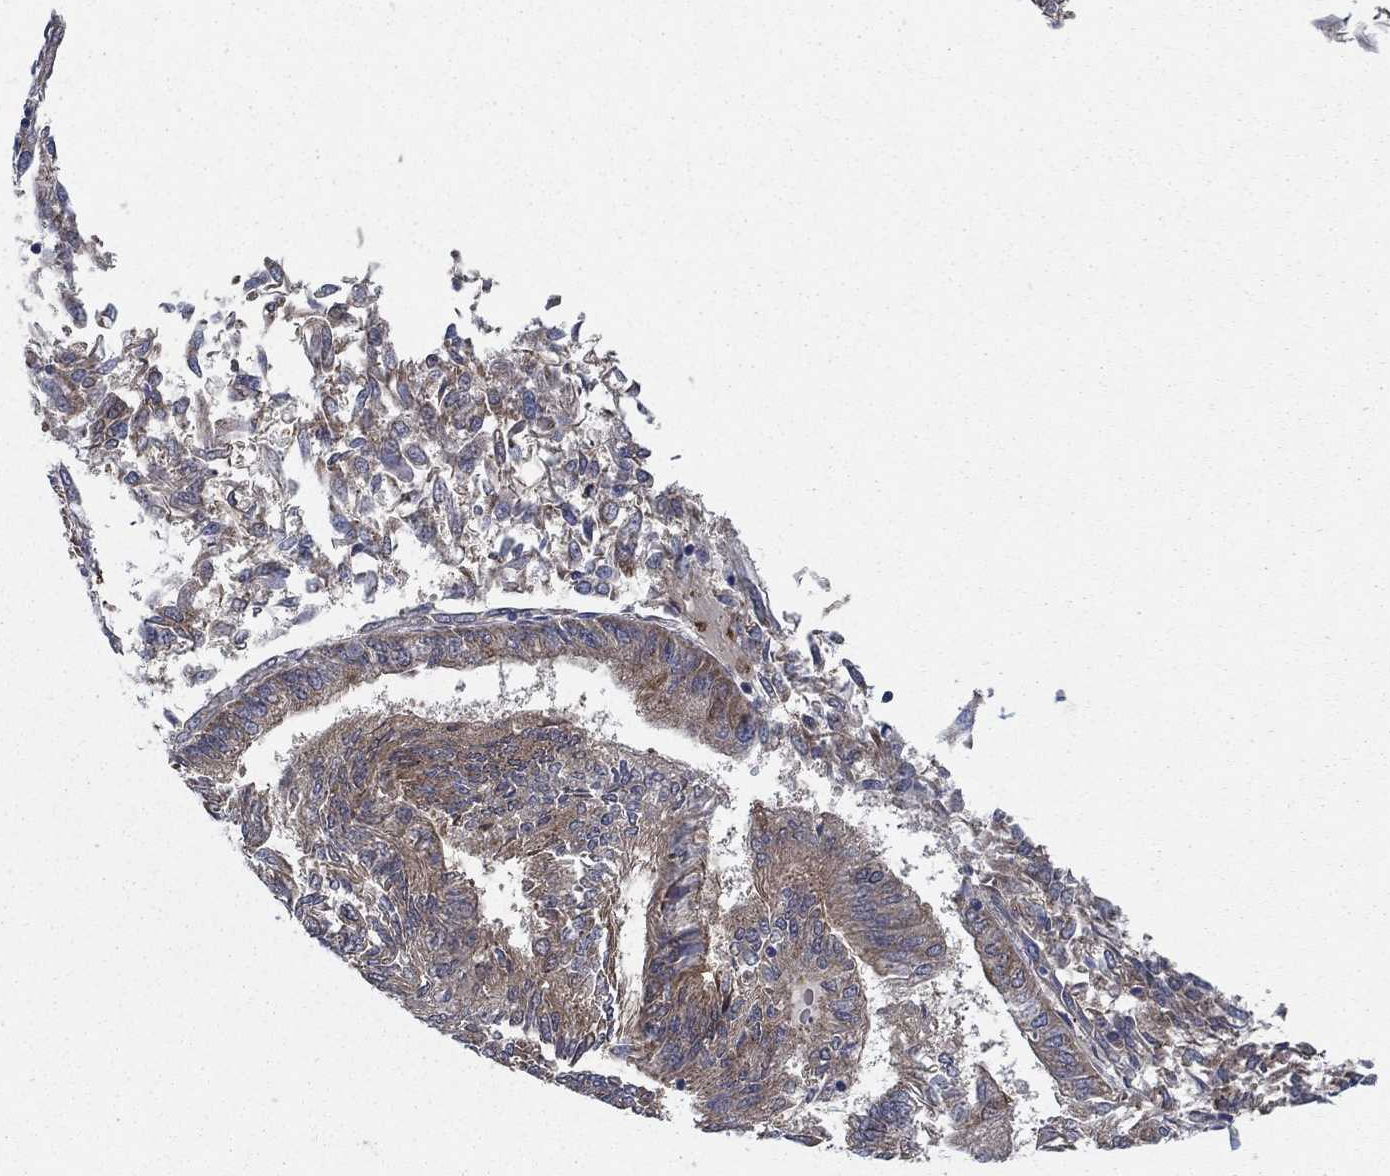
{"staining": {"intensity": "moderate", "quantity": "25%-75%", "location": "cytoplasmic/membranous"}, "tissue": "endometrial cancer", "cell_type": "Tumor cells", "image_type": "cancer", "snomed": [{"axis": "morphology", "description": "Adenocarcinoma, NOS"}, {"axis": "topography", "description": "Endometrium"}], "caption": "High-power microscopy captured an immunohistochemistry histopathology image of adenocarcinoma (endometrial), revealing moderate cytoplasmic/membranous positivity in about 25%-75% of tumor cells.", "gene": "NME7", "patient": {"sex": "female", "age": 58}}